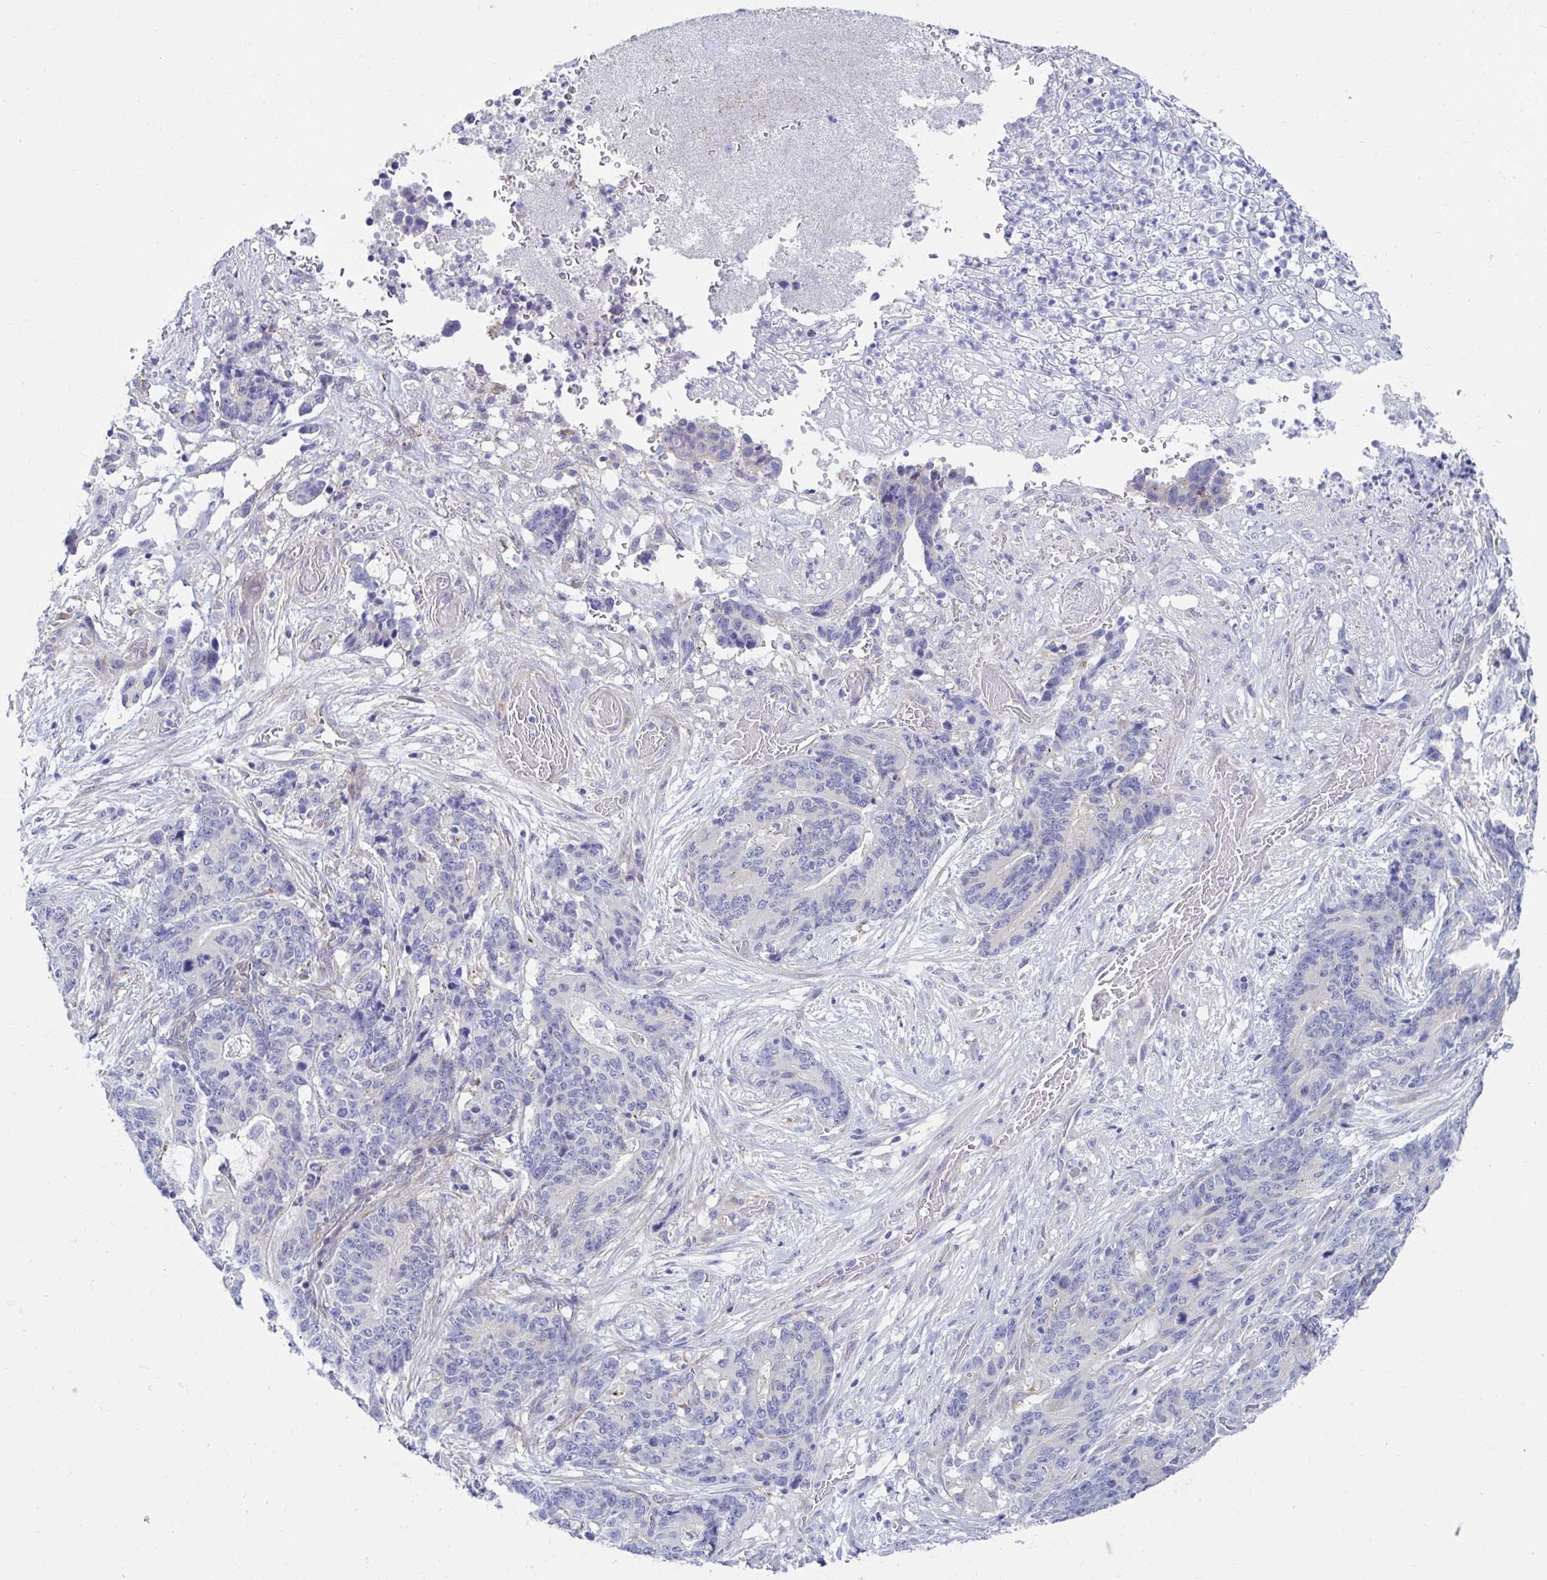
{"staining": {"intensity": "negative", "quantity": "none", "location": "none"}, "tissue": "testis cancer", "cell_type": "Tumor cells", "image_type": "cancer", "snomed": [{"axis": "morphology", "description": "Seminoma, NOS"}, {"axis": "topography", "description": "Testis"}], "caption": "Tumor cells show no significant positivity in seminoma (testis).", "gene": "ANKRD62", "patient": {"sex": "male", "age": 41}}